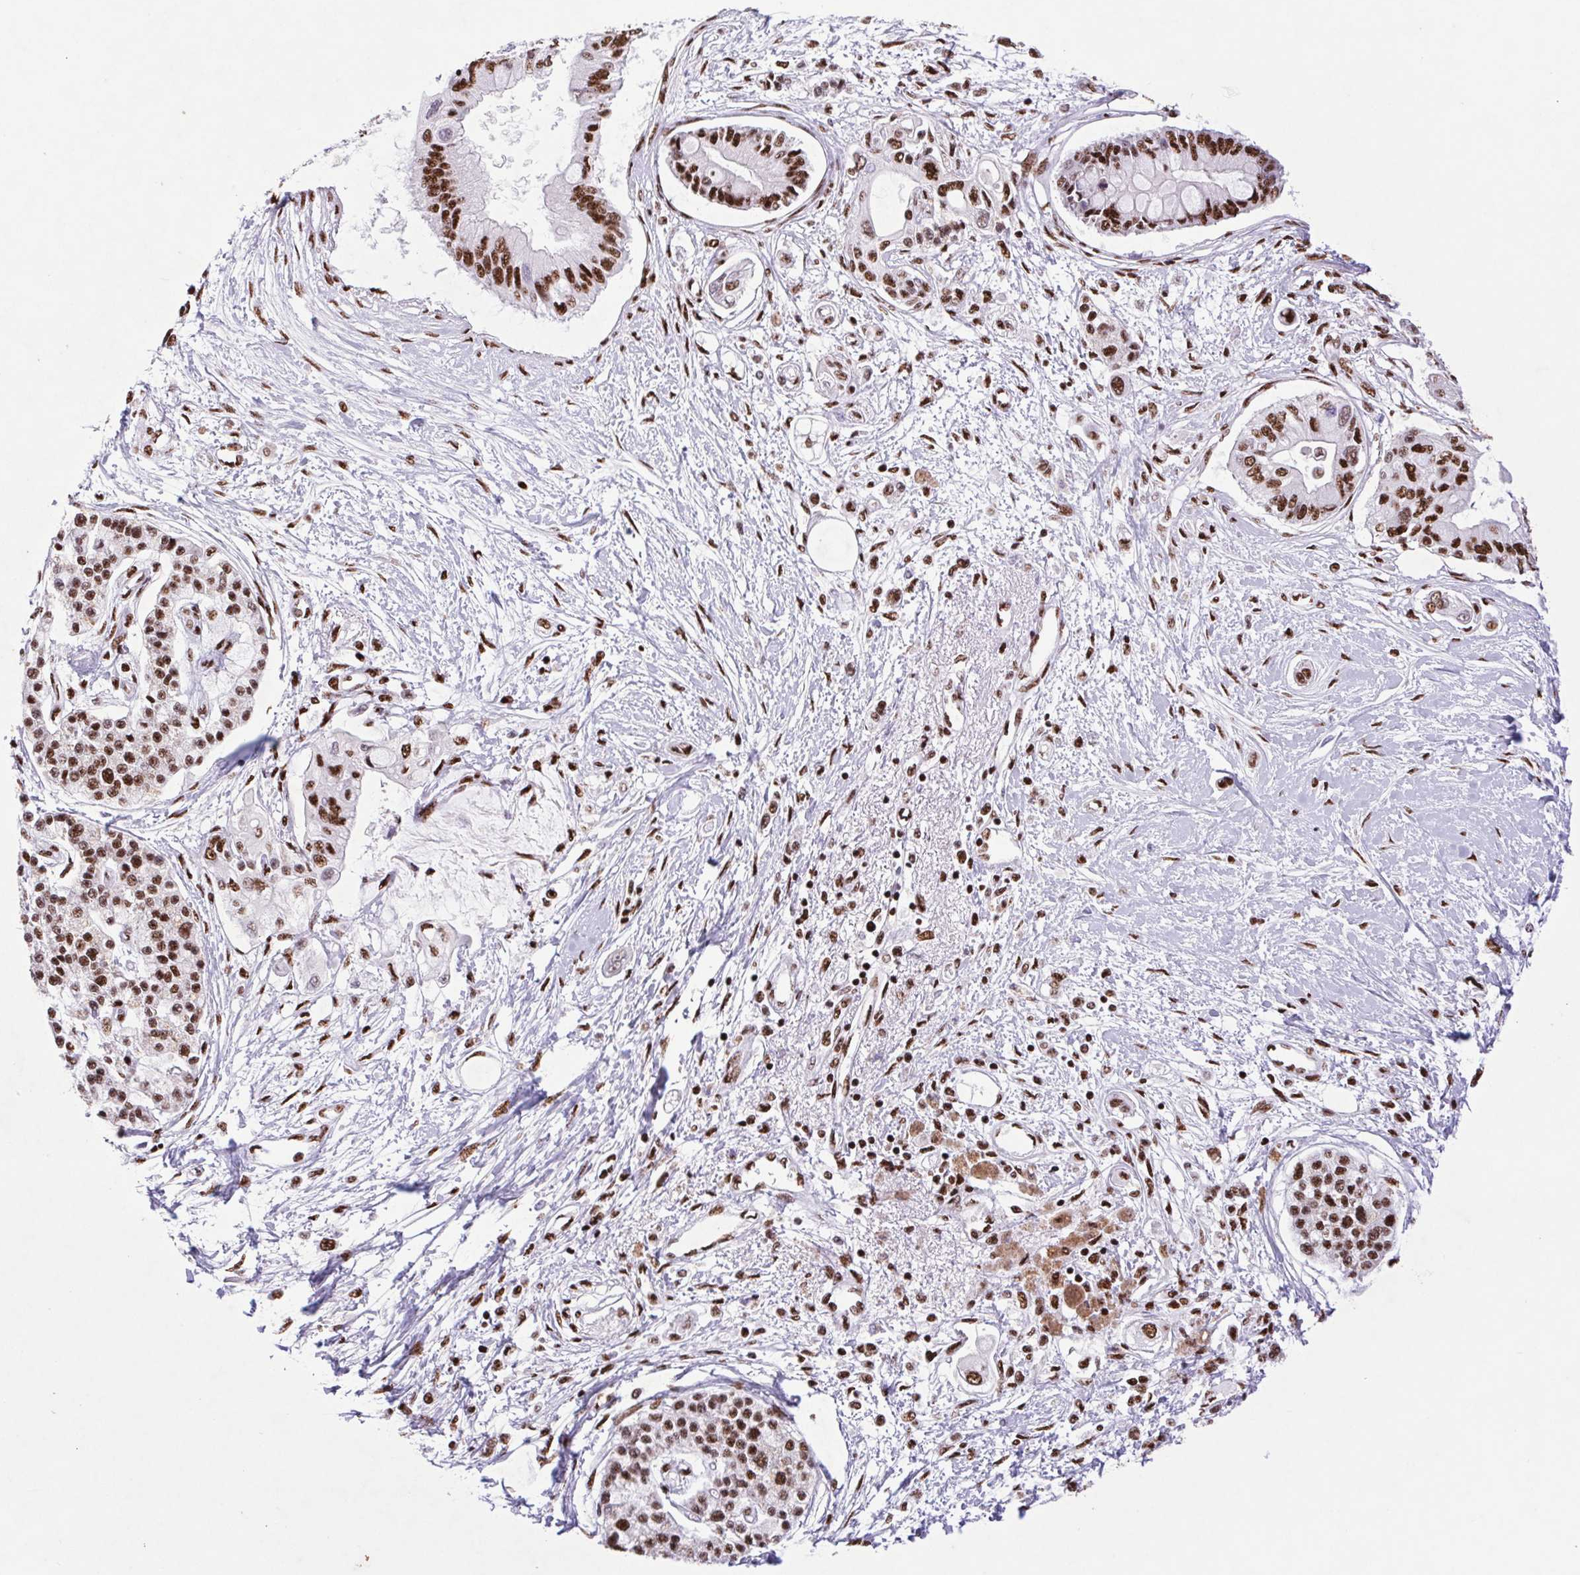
{"staining": {"intensity": "strong", "quantity": ">75%", "location": "nuclear"}, "tissue": "pancreatic cancer", "cell_type": "Tumor cells", "image_type": "cancer", "snomed": [{"axis": "morphology", "description": "Adenocarcinoma, NOS"}, {"axis": "topography", "description": "Pancreas"}], "caption": "There is high levels of strong nuclear staining in tumor cells of adenocarcinoma (pancreatic), as demonstrated by immunohistochemical staining (brown color).", "gene": "LDLRAD4", "patient": {"sex": "female", "age": 77}}